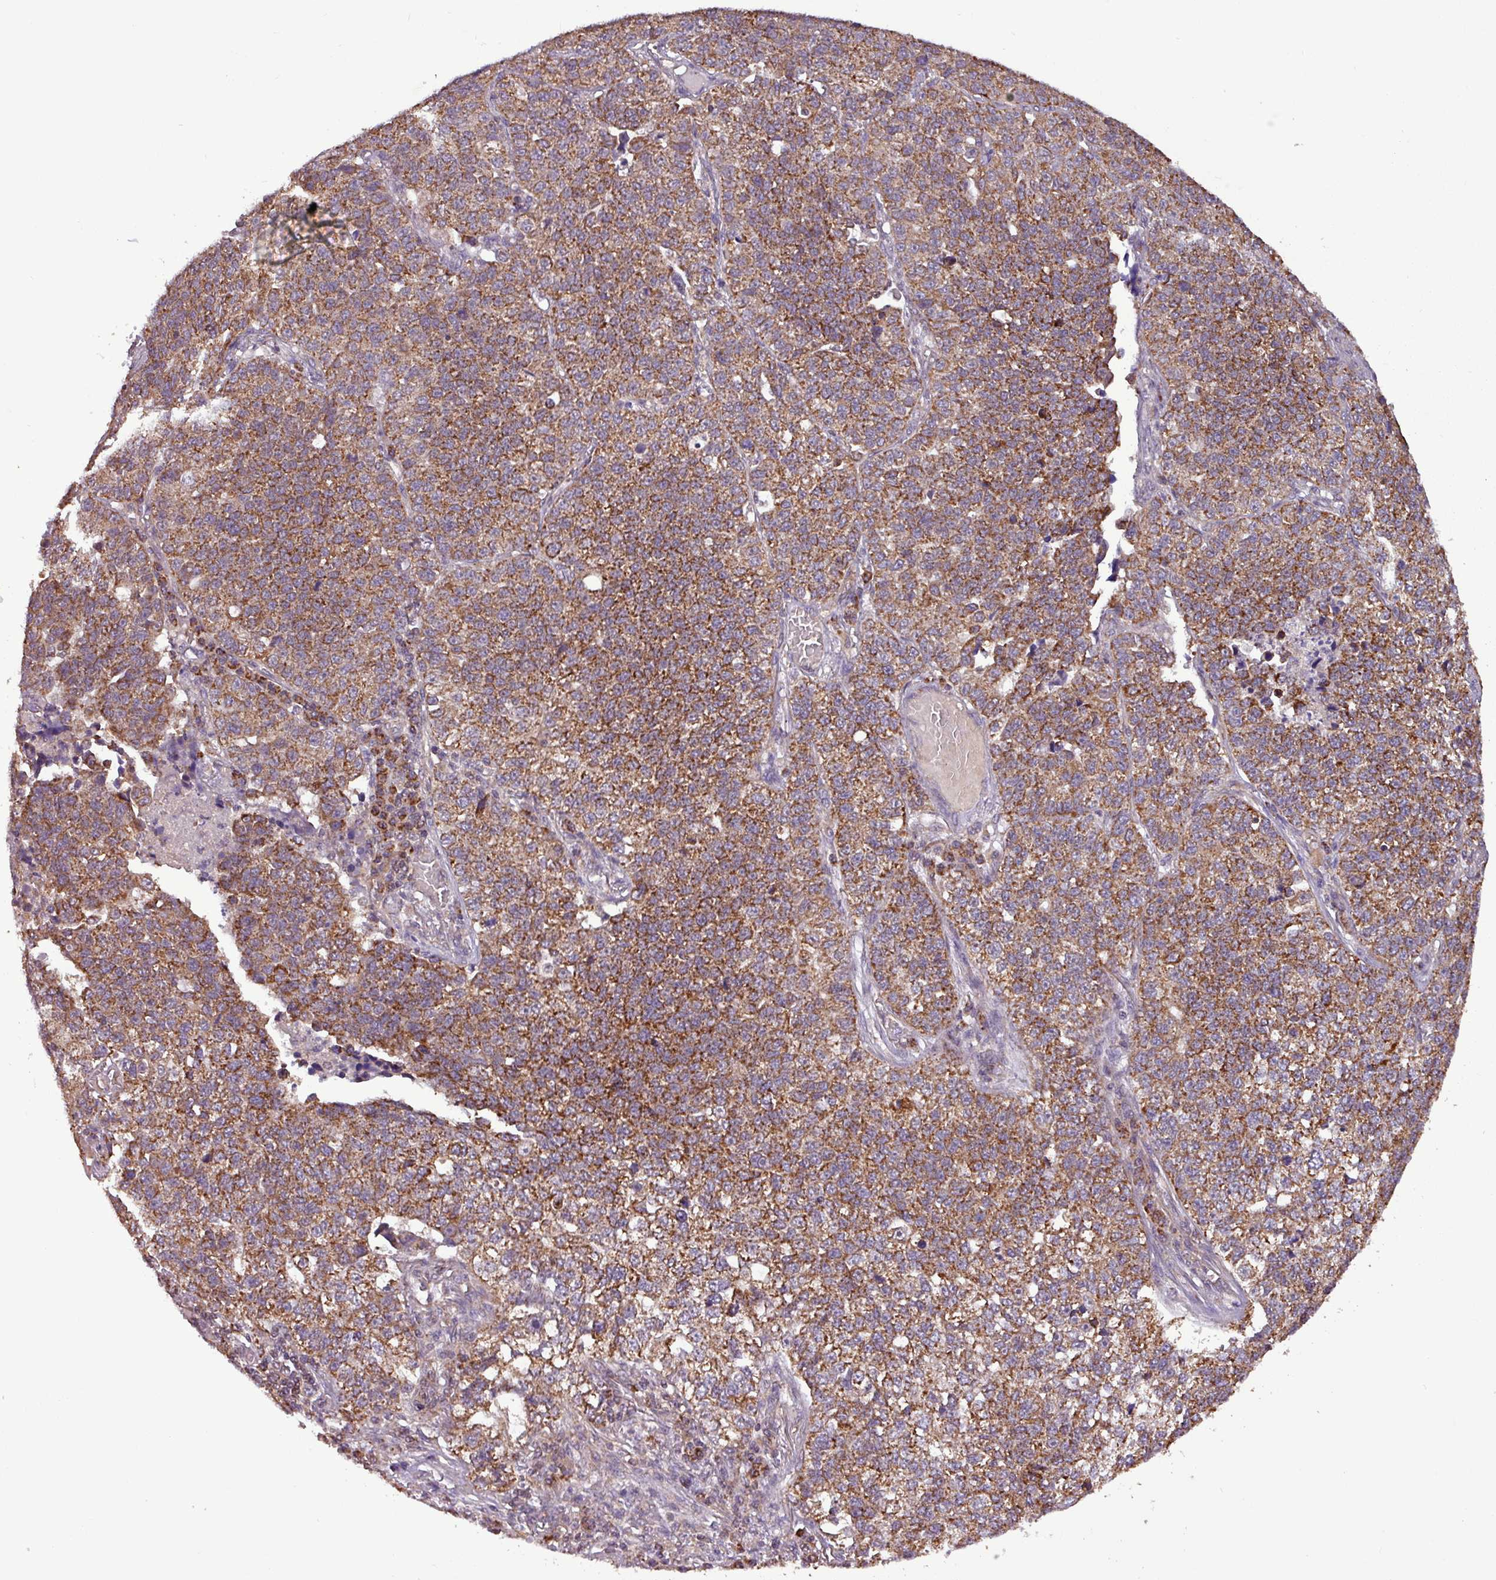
{"staining": {"intensity": "strong", "quantity": ">75%", "location": "cytoplasmic/membranous"}, "tissue": "lung cancer", "cell_type": "Tumor cells", "image_type": "cancer", "snomed": [{"axis": "morphology", "description": "Adenocarcinoma, NOS"}, {"axis": "topography", "description": "Lung"}], "caption": "The immunohistochemical stain highlights strong cytoplasmic/membranous expression in tumor cells of lung cancer tissue. (DAB = brown stain, brightfield microscopy at high magnification).", "gene": "MCTP2", "patient": {"sex": "male", "age": 49}}